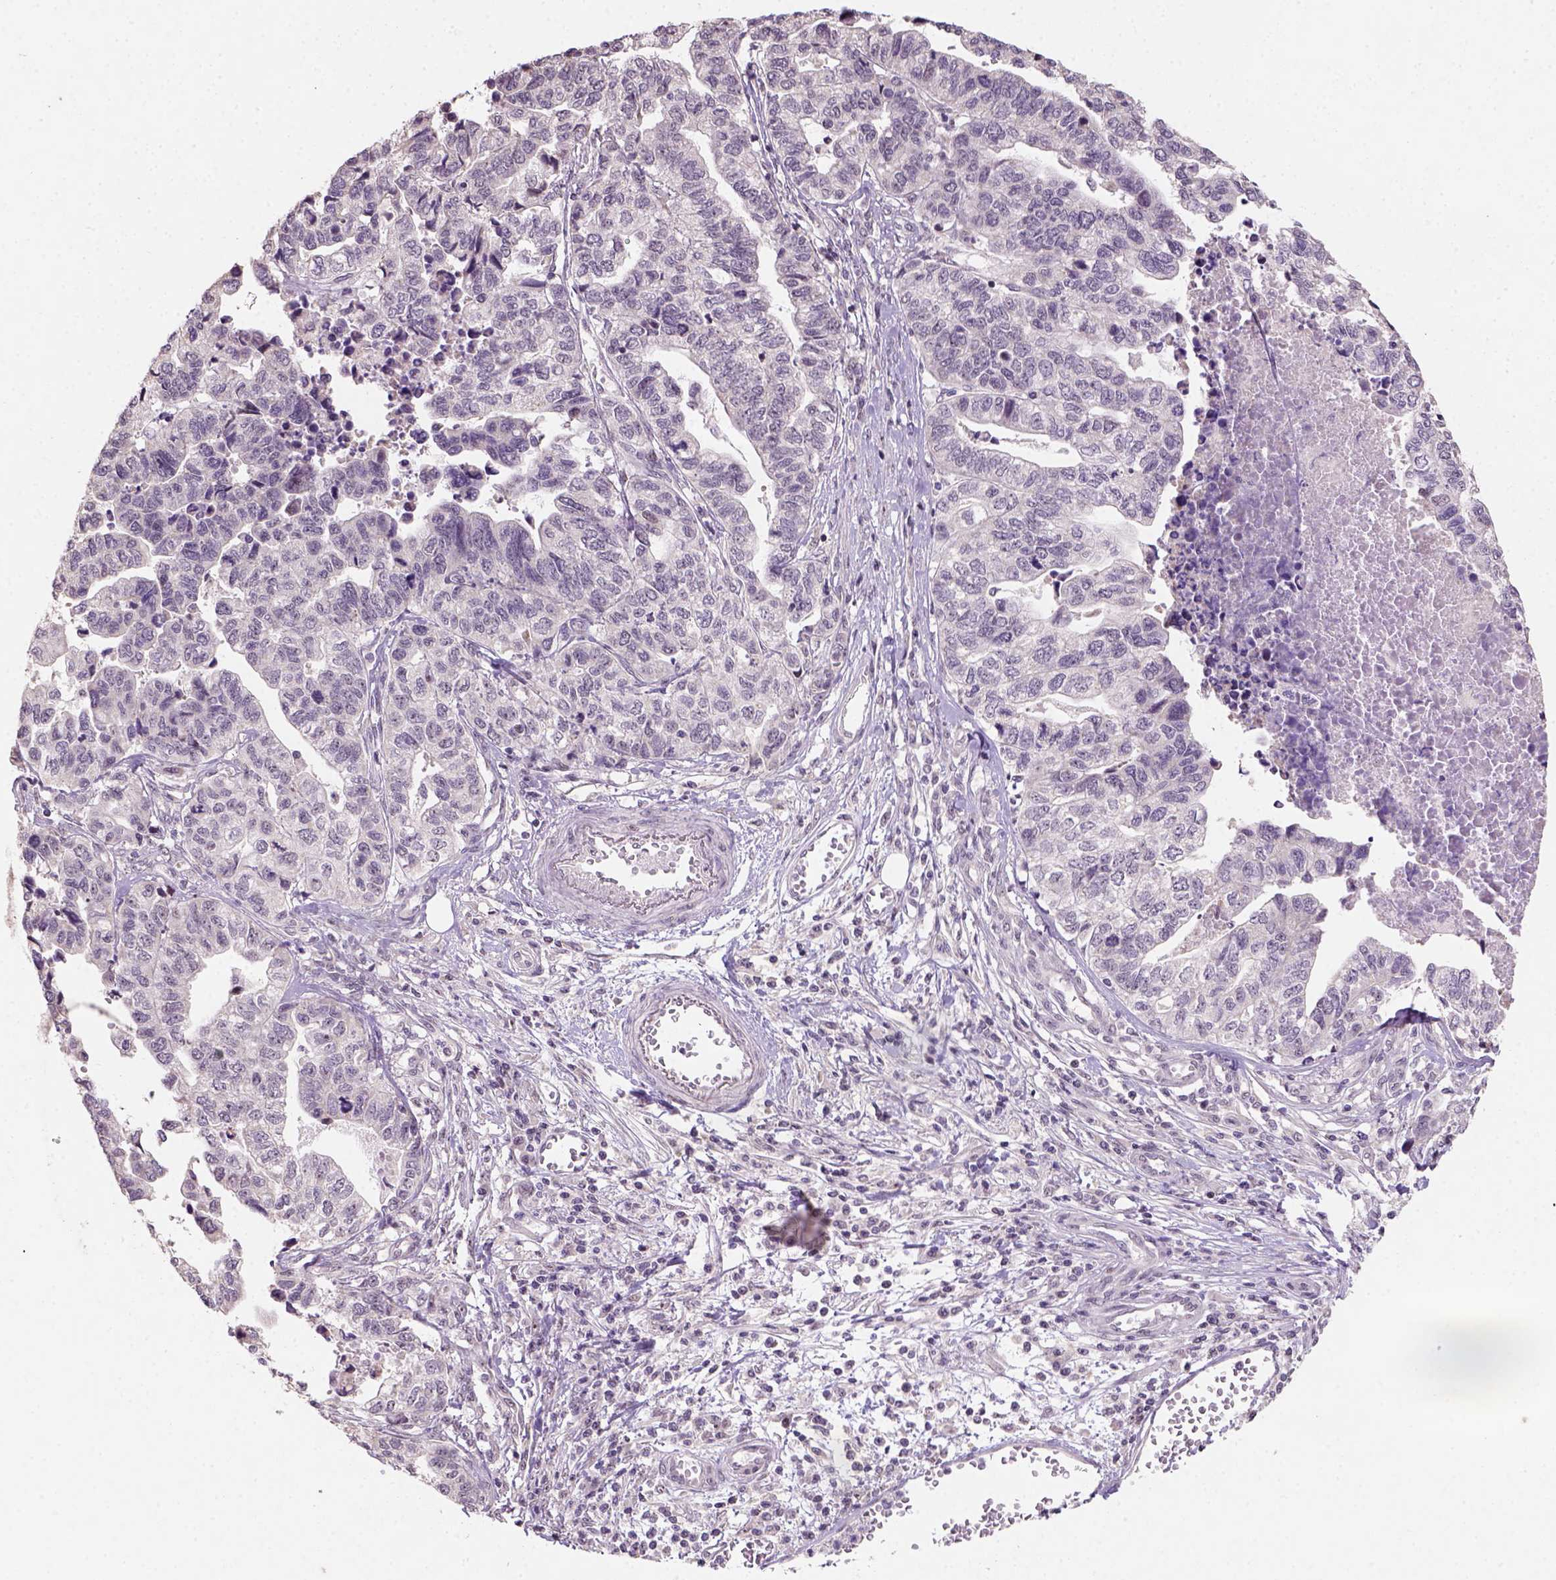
{"staining": {"intensity": "negative", "quantity": "none", "location": "none"}, "tissue": "stomach cancer", "cell_type": "Tumor cells", "image_type": "cancer", "snomed": [{"axis": "morphology", "description": "Adenocarcinoma, NOS"}, {"axis": "topography", "description": "Stomach, upper"}], "caption": "IHC micrograph of human stomach cancer stained for a protein (brown), which exhibits no positivity in tumor cells. Nuclei are stained in blue.", "gene": "DDX50", "patient": {"sex": "female", "age": 67}}